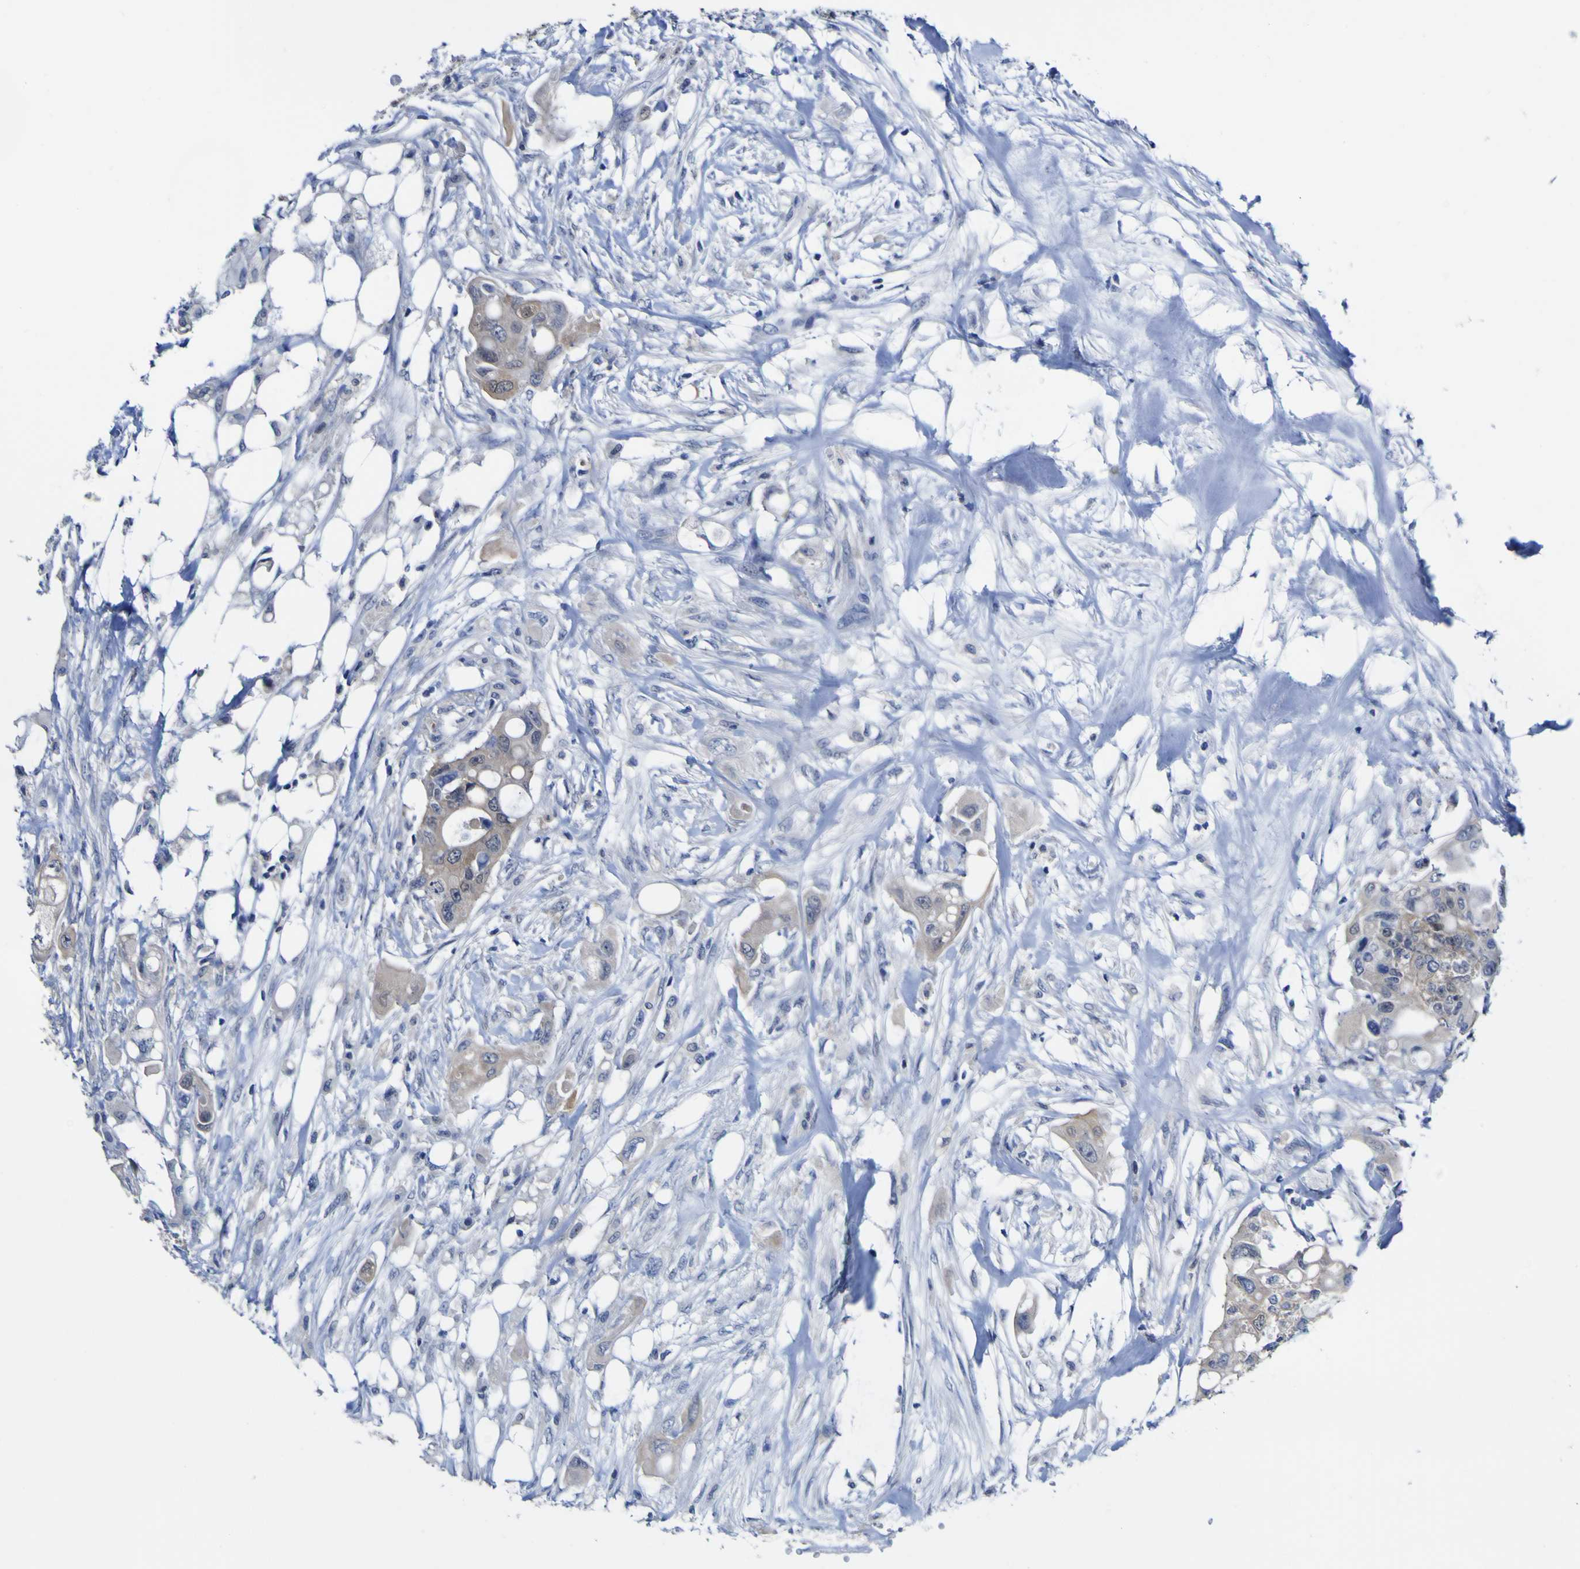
{"staining": {"intensity": "weak", "quantity": ">75%", "location": "cytoplasmic/membranous"}, "tissue": "colorectal cancer", "cell_type": "Tumor cells", "image_type": "cancer", "snomed": [{"axis": "morphology", "description": "Adenocarcinoma, NOS"}, {"axis": "topography", "description": "Colon"}], "caption": "The immunohistochemical stain shows weak cytoplasmic/membranous staining in tumor cells of adenocarcinoma (colorectal) tissue.", "gene": "CASP6", "patient": {"sex": "female", "age": 57}}